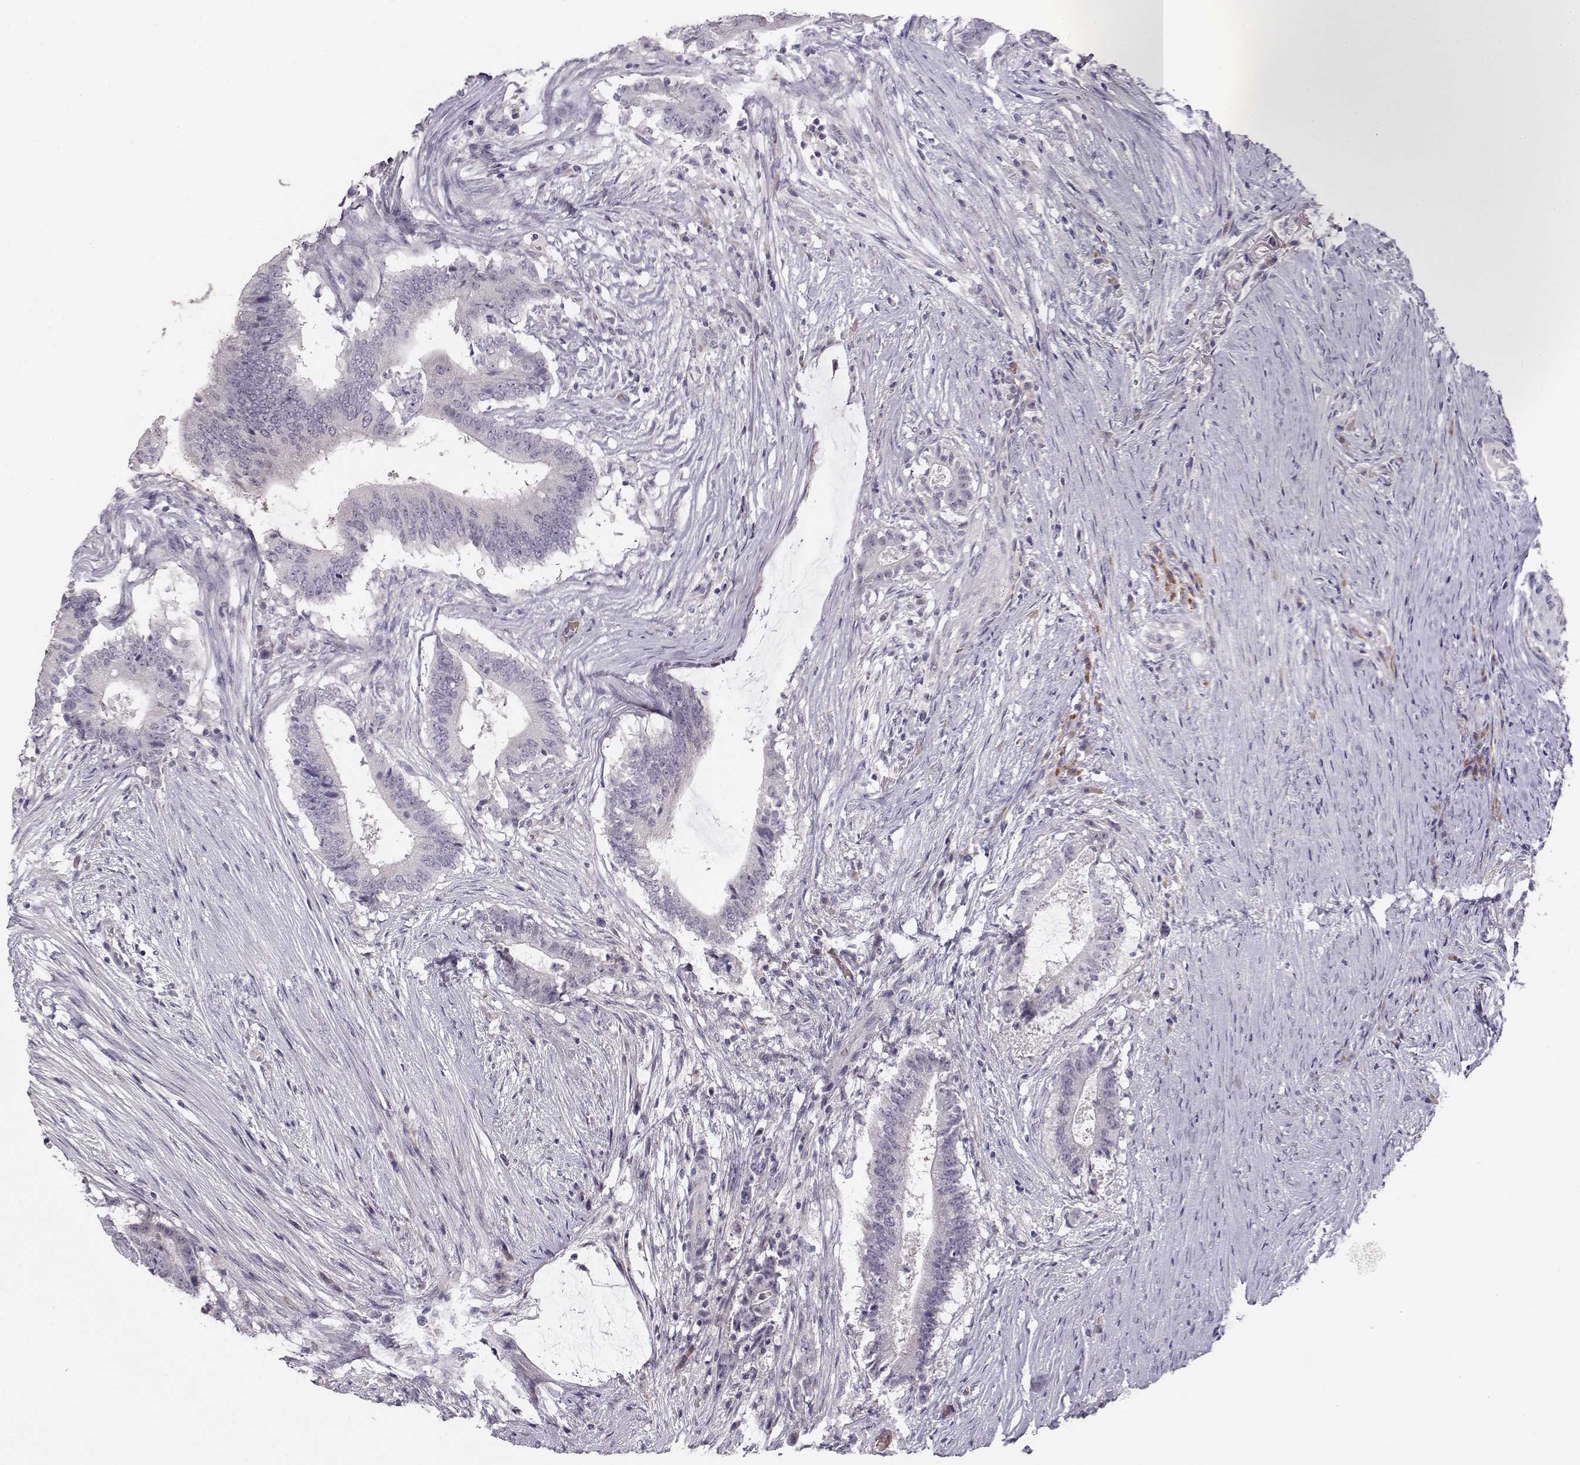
{"staining": {"intensity": "negative", "quantity": "none", "location": "none"}, "tissue": "colorectal cancer", "cell_type": "Tumor cells", "image_type": "cancer", "snomed": [{"axis": "morphology", "description": "Adenocarcinoma, NOS"}, {"axis": "topography", "description": "Colon"}], "caption": "Human colorectal cancer (adenocarcinoma) stained for a protein using IHC exhibits no staining in tumor cells.", "gene": "TTC26", "patient": {"sex": "female", "age": 43}}